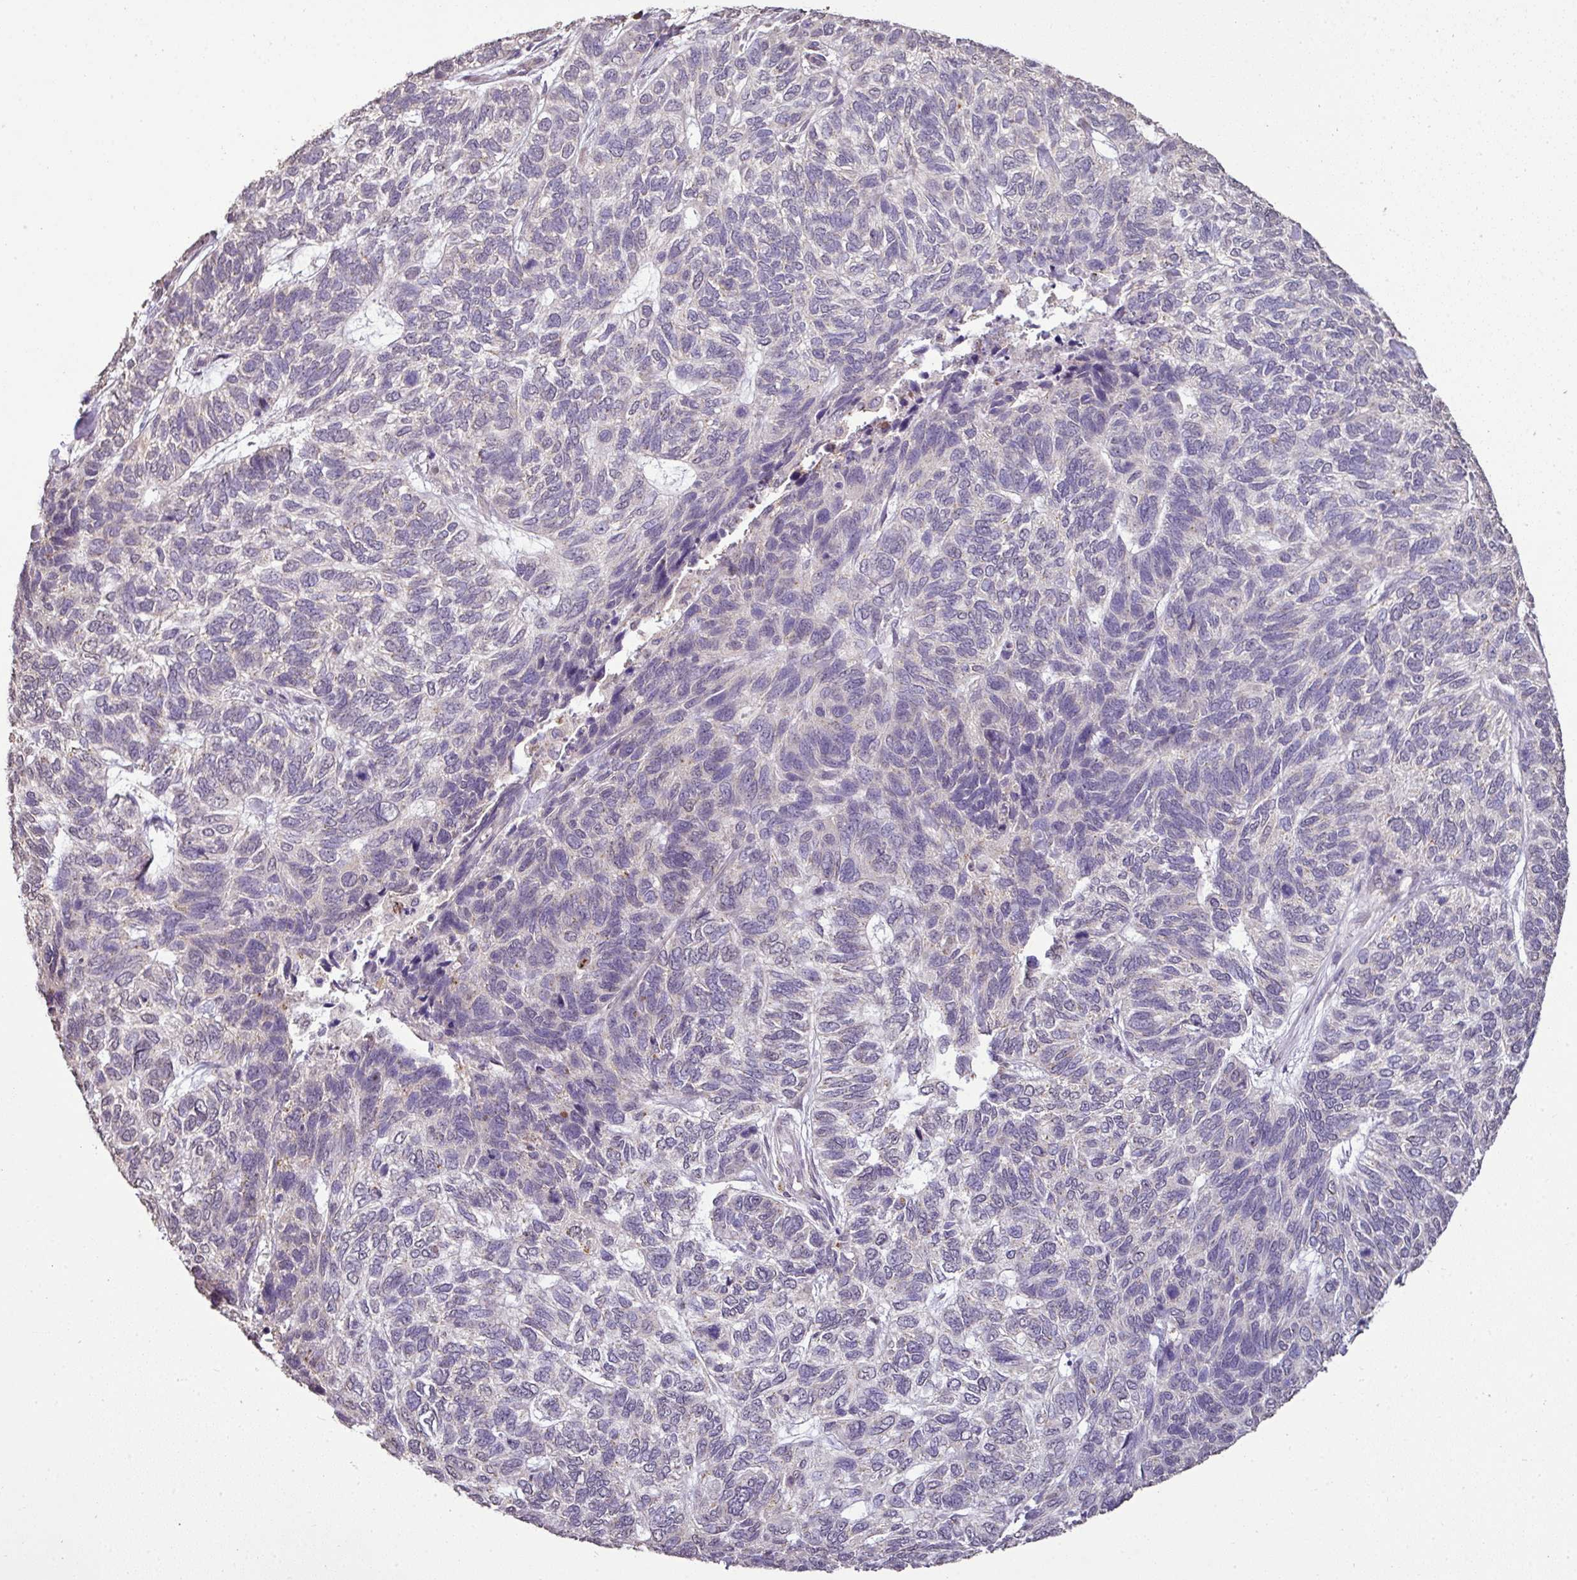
{"staining": {"intensity": "negative", "quantity": "none", "location": "none"}, "tissue": "skin cancer", "cell_type": "Tumor cells", "image_type": "cancer", "snomed": [{"axis": "morphology", "description": "Basal cell carcinoma"}, {"axis": "topography", "description": "Skin"}], "caption": "DAB immunohistochemical staining of skin cancer exhibits no significant staining in tumor cells.", "gene": "JPH2", "patient": {"sex": "female", "age": 65}}